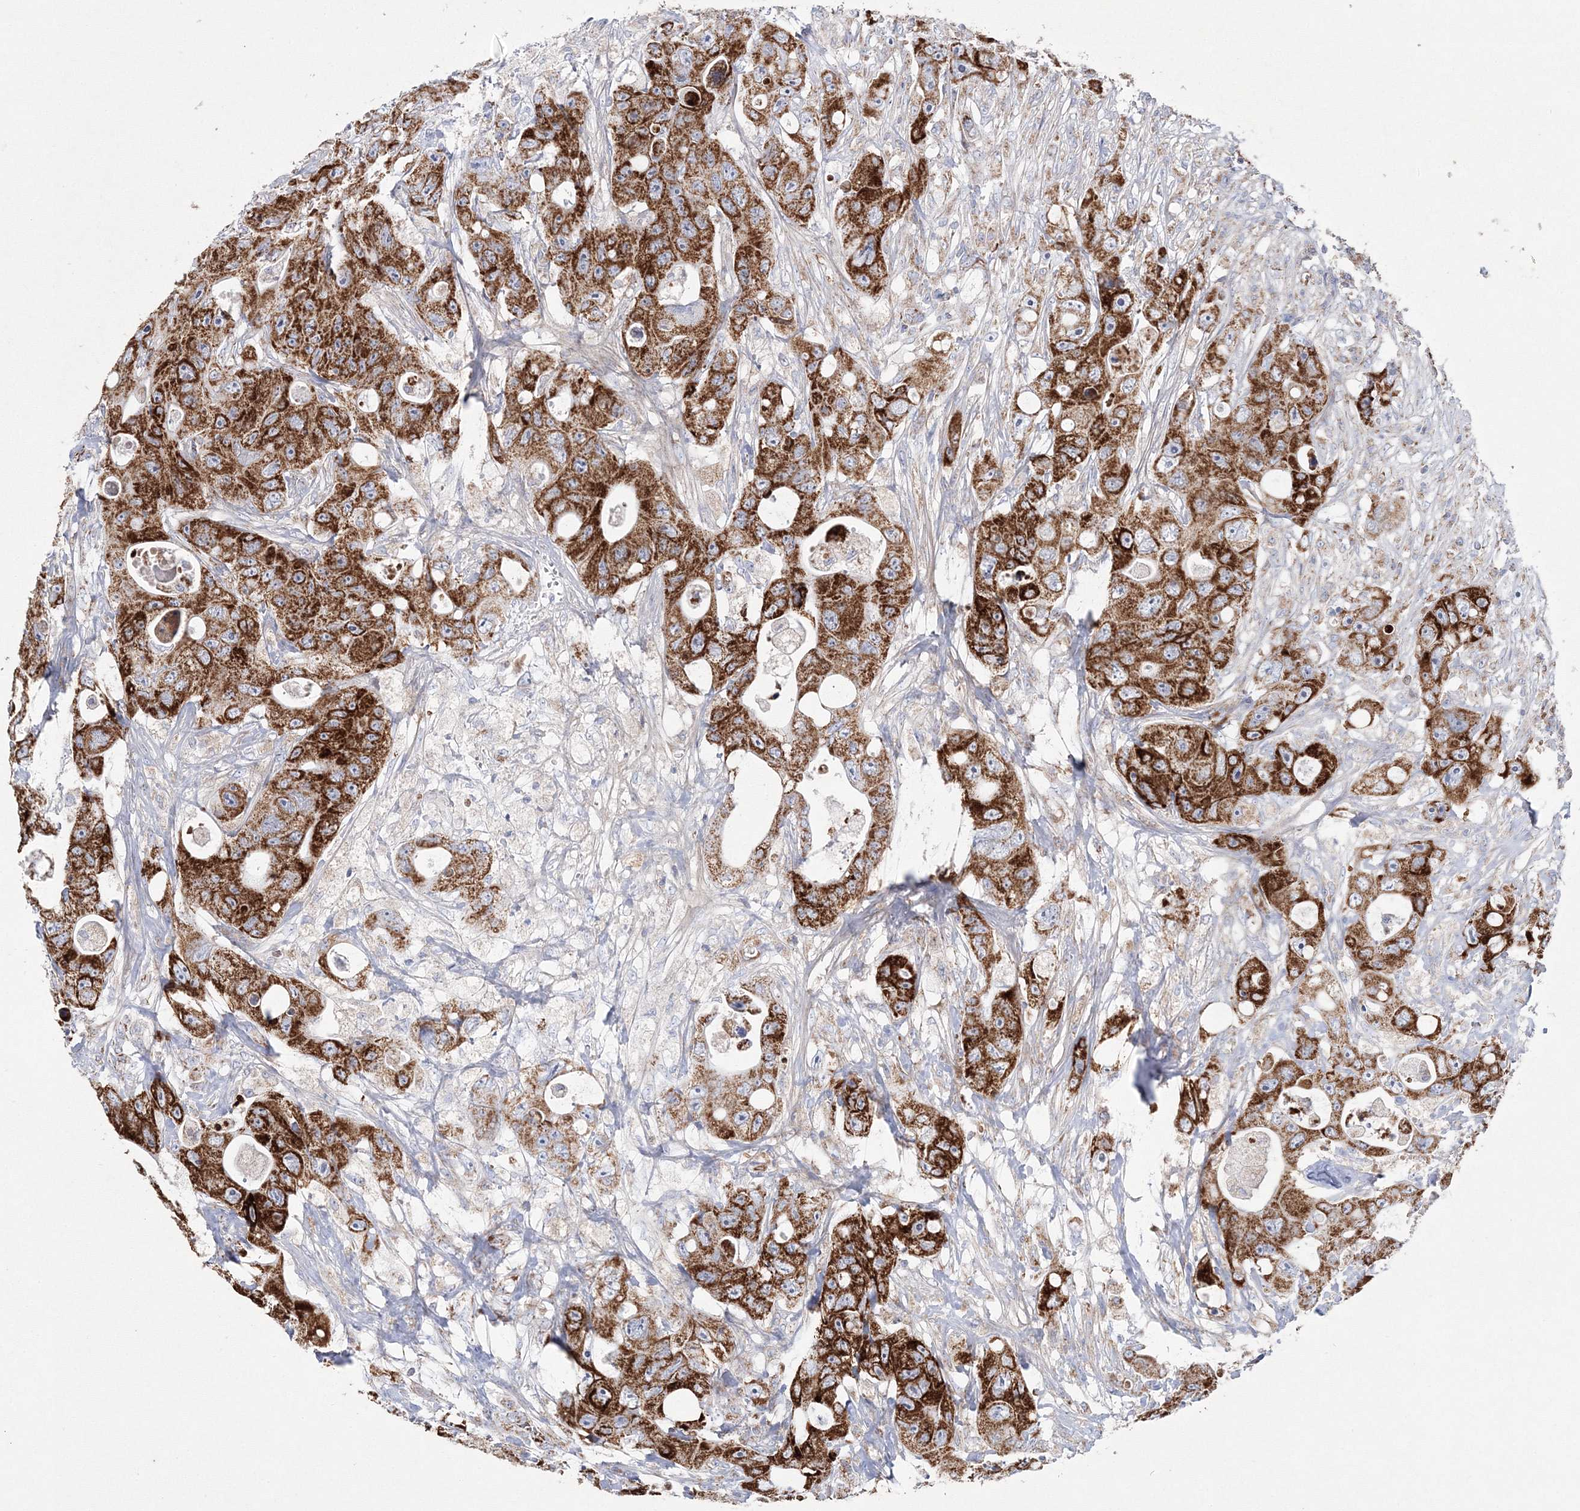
{"staining": {"intensity": "strong", "quantity": ">75%", "location": "cytoplasmic/membranous"}, "tissue": "colorectal cancer", "cell_type": "Tumor cells", "image_type": "cancer", "snomed": [{"axis": "morphology", "description": "Adenocarcinoma, NOS"}, {"axis": "topography", "description": "Colon"}], "caption": "Immunohistochemical staining of colorectal adenocarcinoma shows high levels of strong cytoplasmic/membranous staining in approximately >75% of tumor cells.", "gene": "HIBCH", "patient": {"sex": "female", "age": 46}}